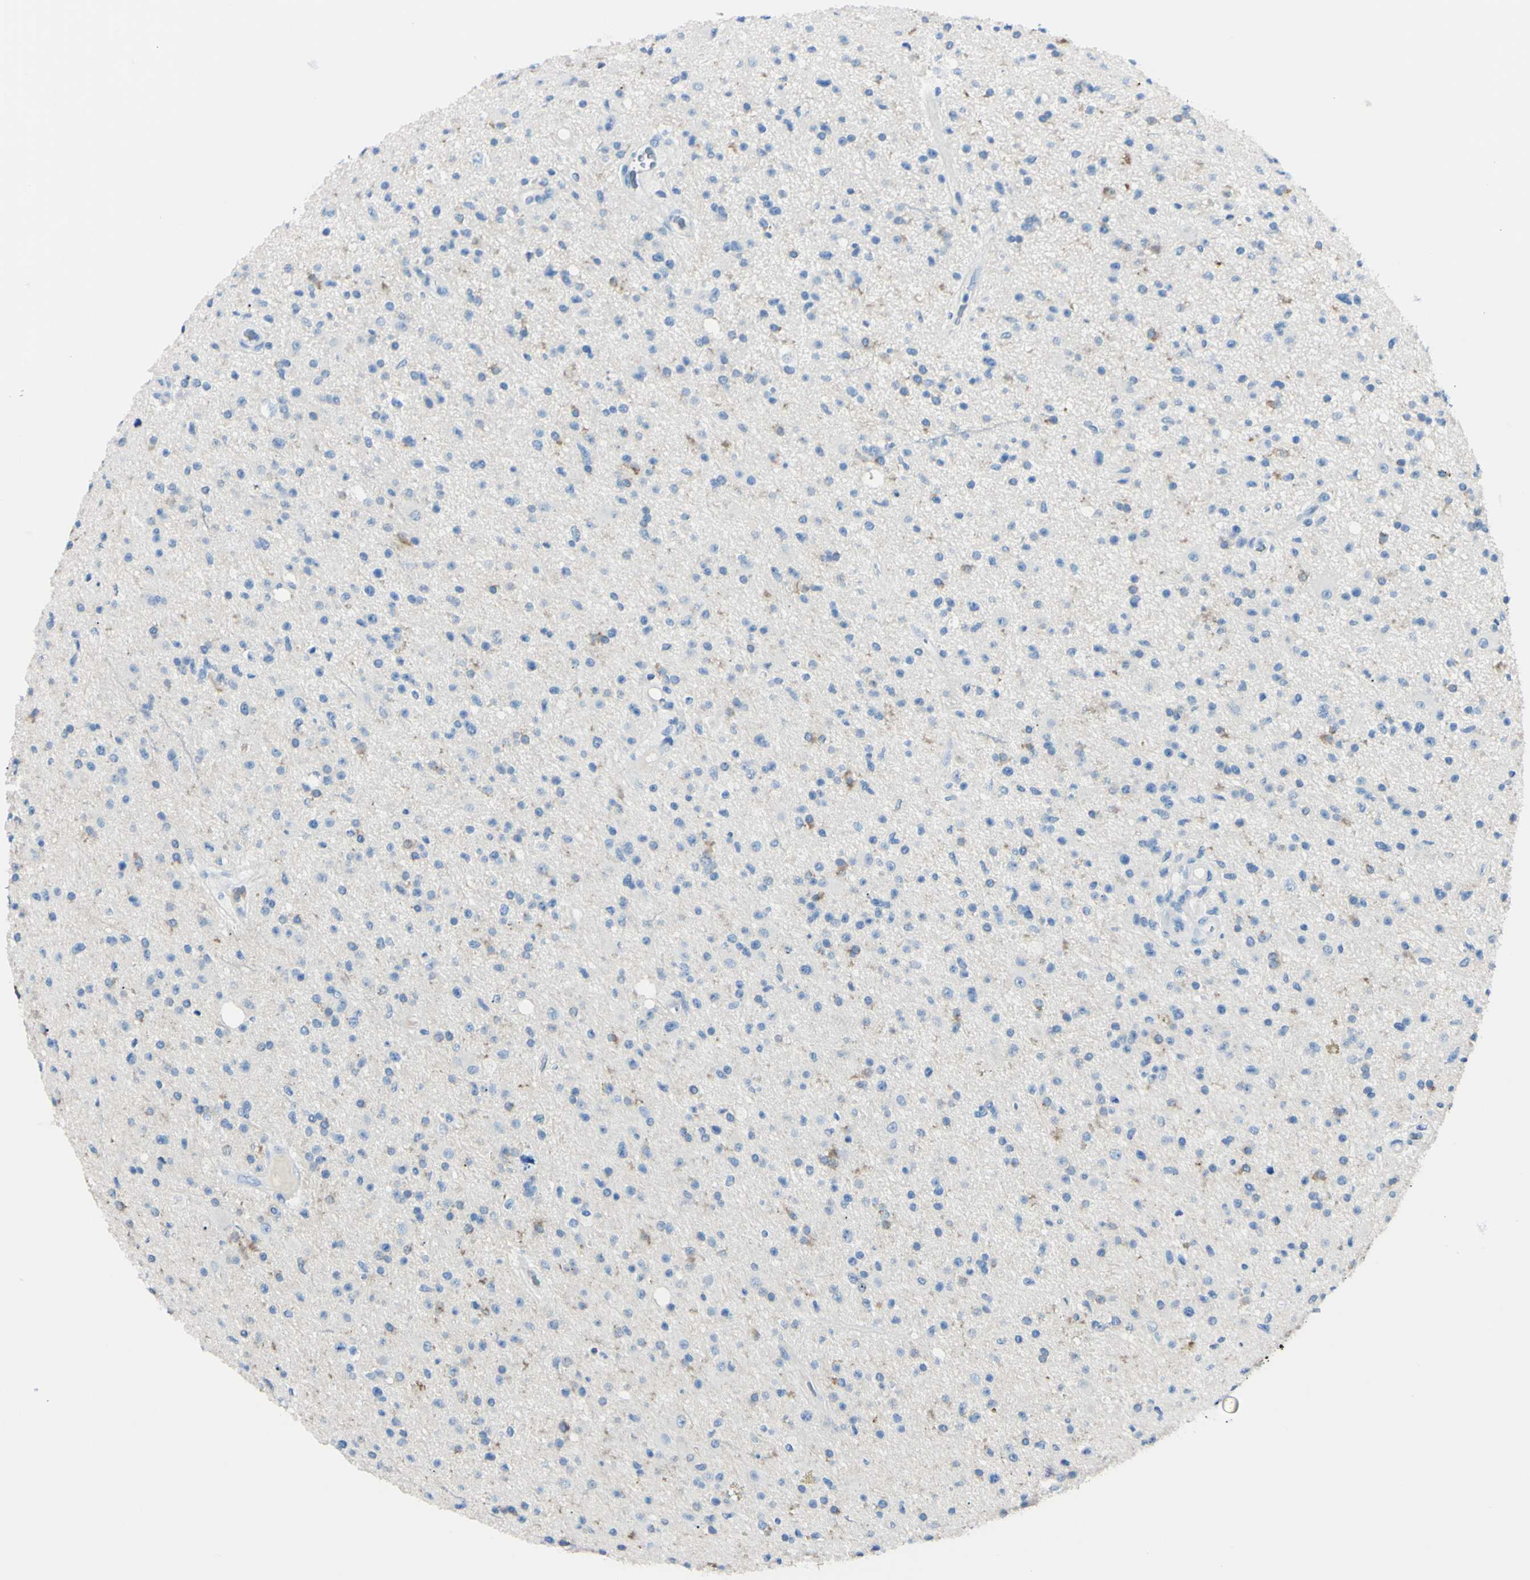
{"staining": {"intensity": "moderate", "quantity": "<25%", "location": "cytoplasmic/membranous"}, "tissue": "glioma", "cell_type": "Tumor cells", "image_type": "cancer", "snomed": [{"axis": "morphology", "description": "Glioma, malignant, High grade"}, {"axis": "topography", "description": "Brain"}], "caption": "Human malignant glioma (high-grade) stained for a protein (brown) exhibits moderate cytoplasmic/membranous positive expression in about <25% of tumor cells.", "gene": "FOLH1", "patient": {"sex": "male", "age": 33}}